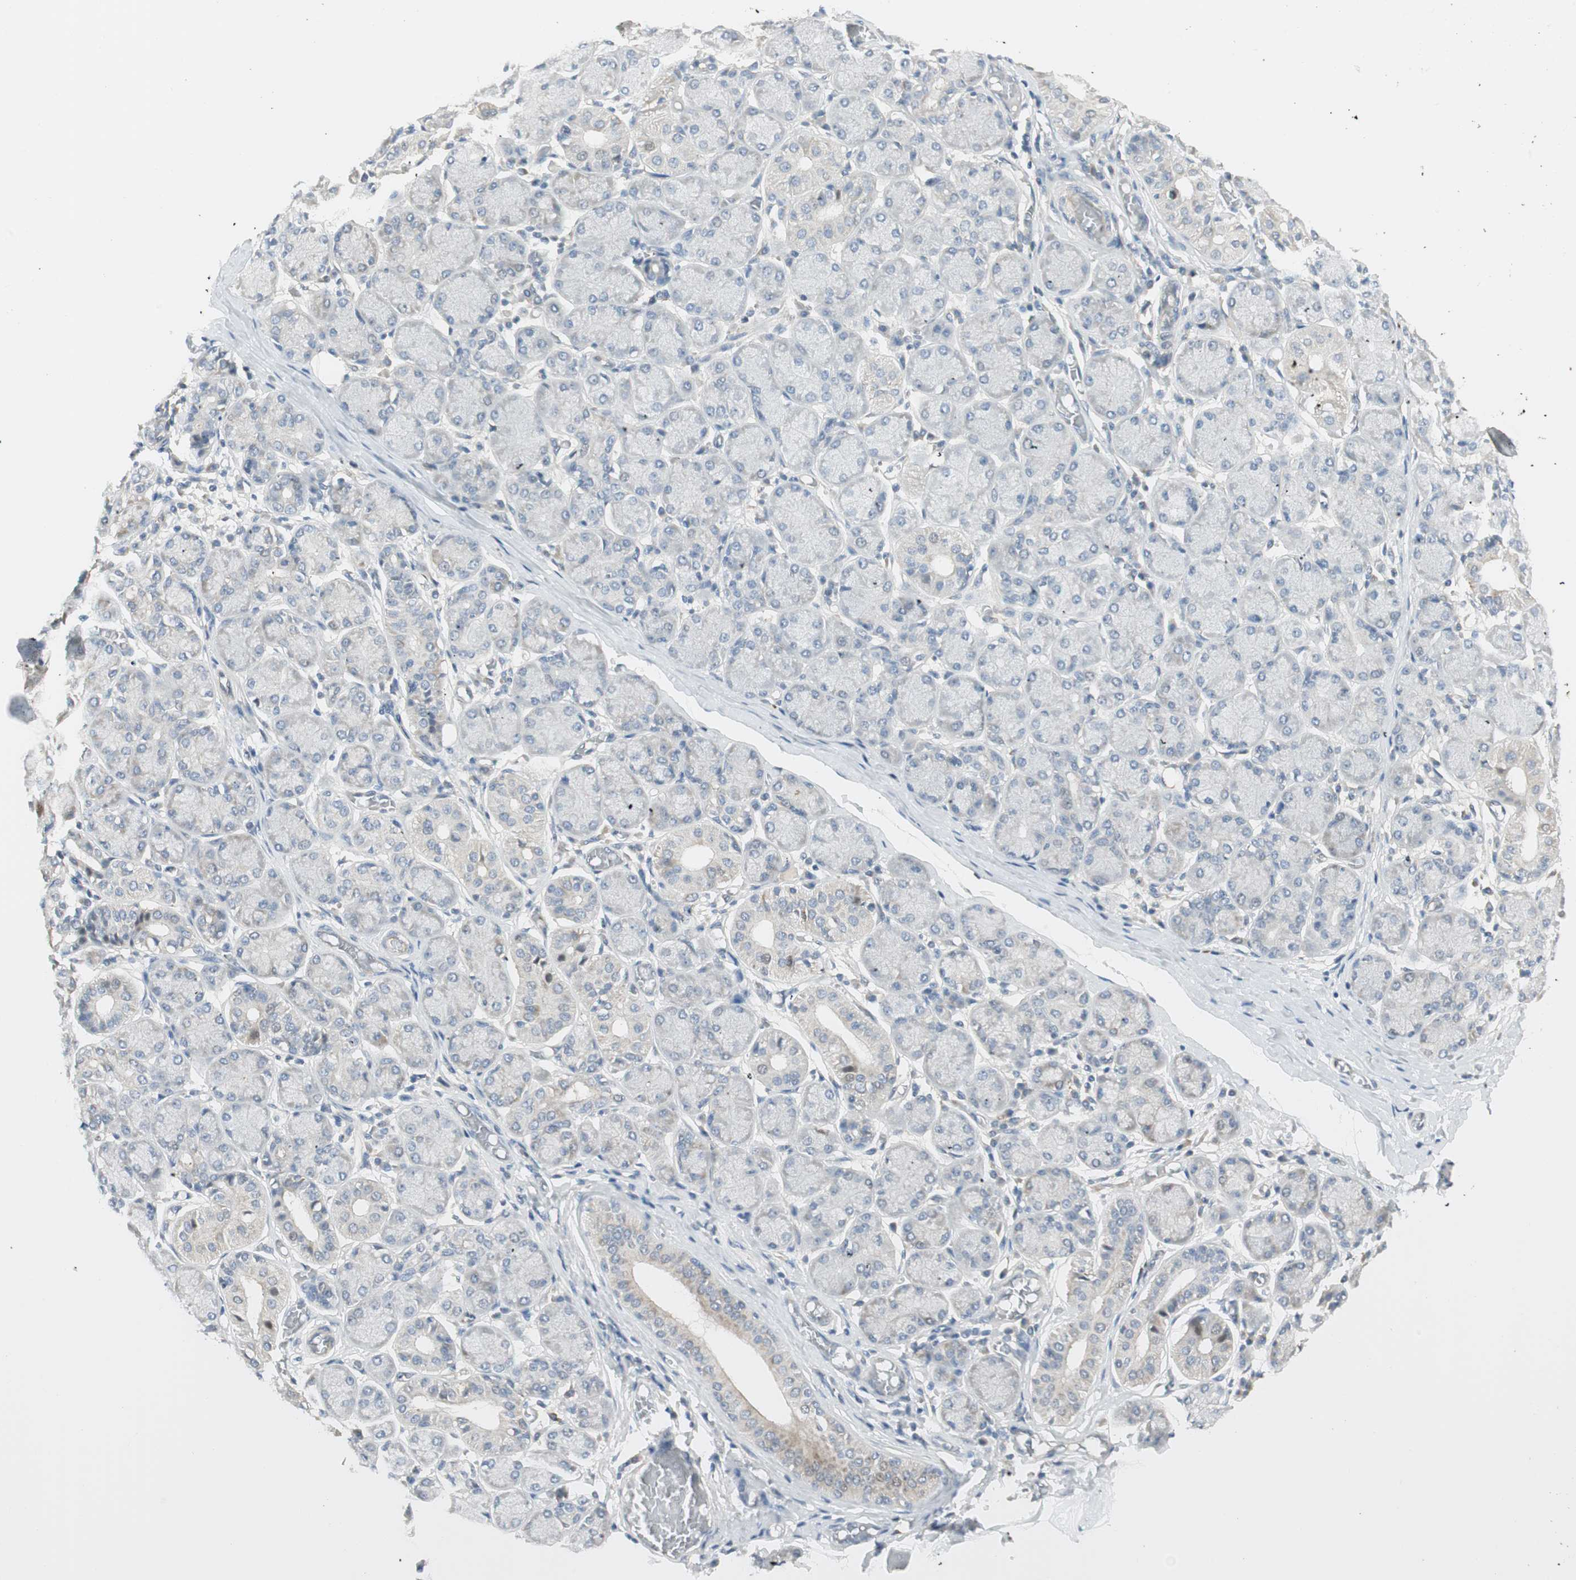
{"staining": {"intensity": "weak", "quantity": "<25%", "location": "cytoplasmic/membranous"}, "tissue": "salivary gland", "cell_type": "Glandular cells", "image_type": "normal", "snomed": [{"axis": "morphology", "description": "Normal tissue, NOS"}, {"axis": "topography", "description": "Salivary gland"}], "caption": "The photomicrograph demonstrates no significant positivity in glandular cells of salivary gland.", "gene": "STON1", "patient": {"sex": "female", "age": 24}}